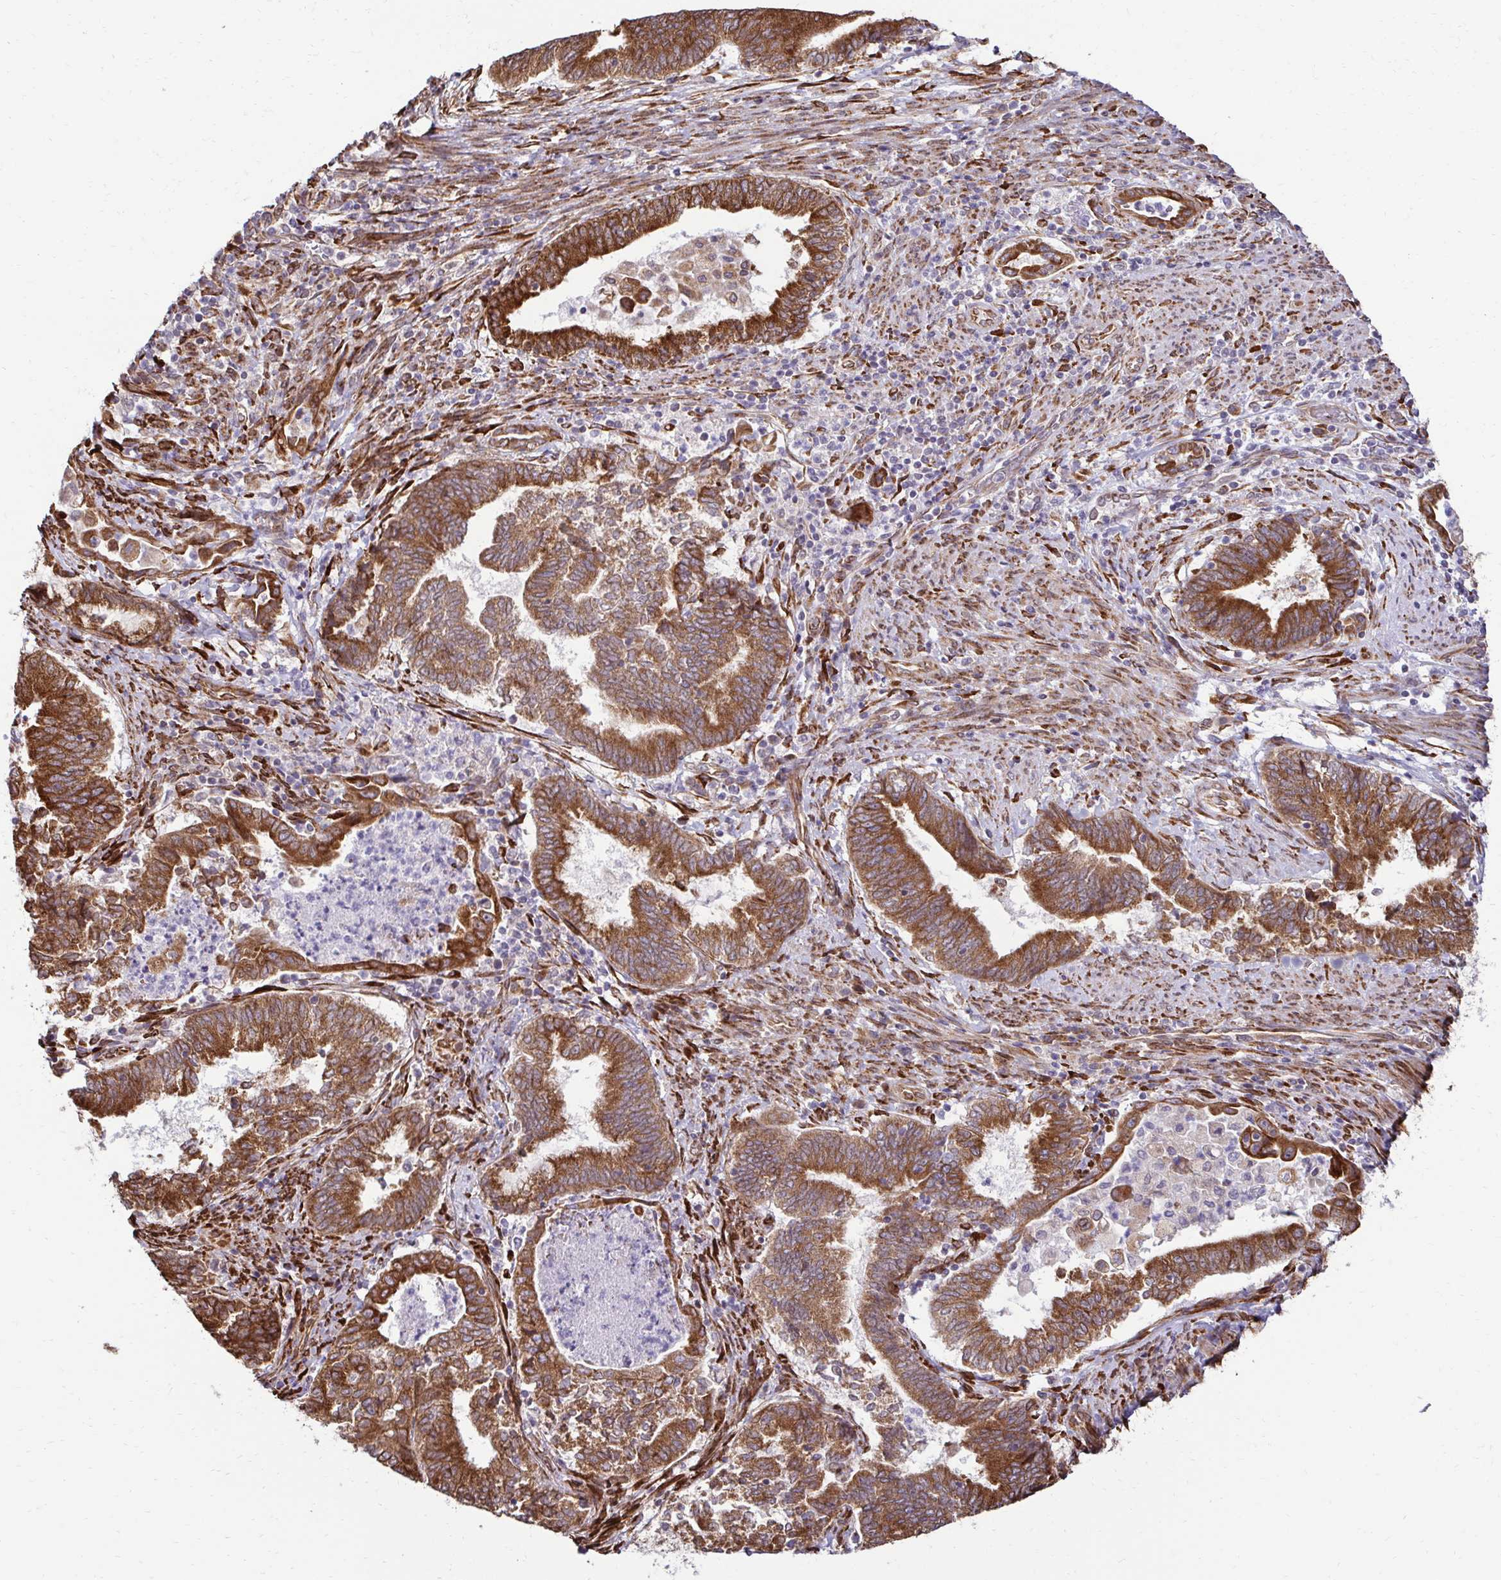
{"staining": {"intensity": "strong", "quantity": ">75%", "location": "cytoplasmic/membranous"}, "tissue": "endometrial cancer", "cell_type": "Tumor cells", "image_type": "cancer", "snomed": [{"axis": "morphology", "description": "Adenocarcinoma, NOS"}, {"axis": "topography", "description": "Endometrium"}], "caption": "An immunohistochemistry photomicrograph of neoplastic tissue is shown. Protein staining in brown highlights strong cytoplasmic/membranous positivity in endometrial adenocarcinoma within tumor cells.", "gene": "HPS1", "patient": {"sex": "female", "age": 65}}